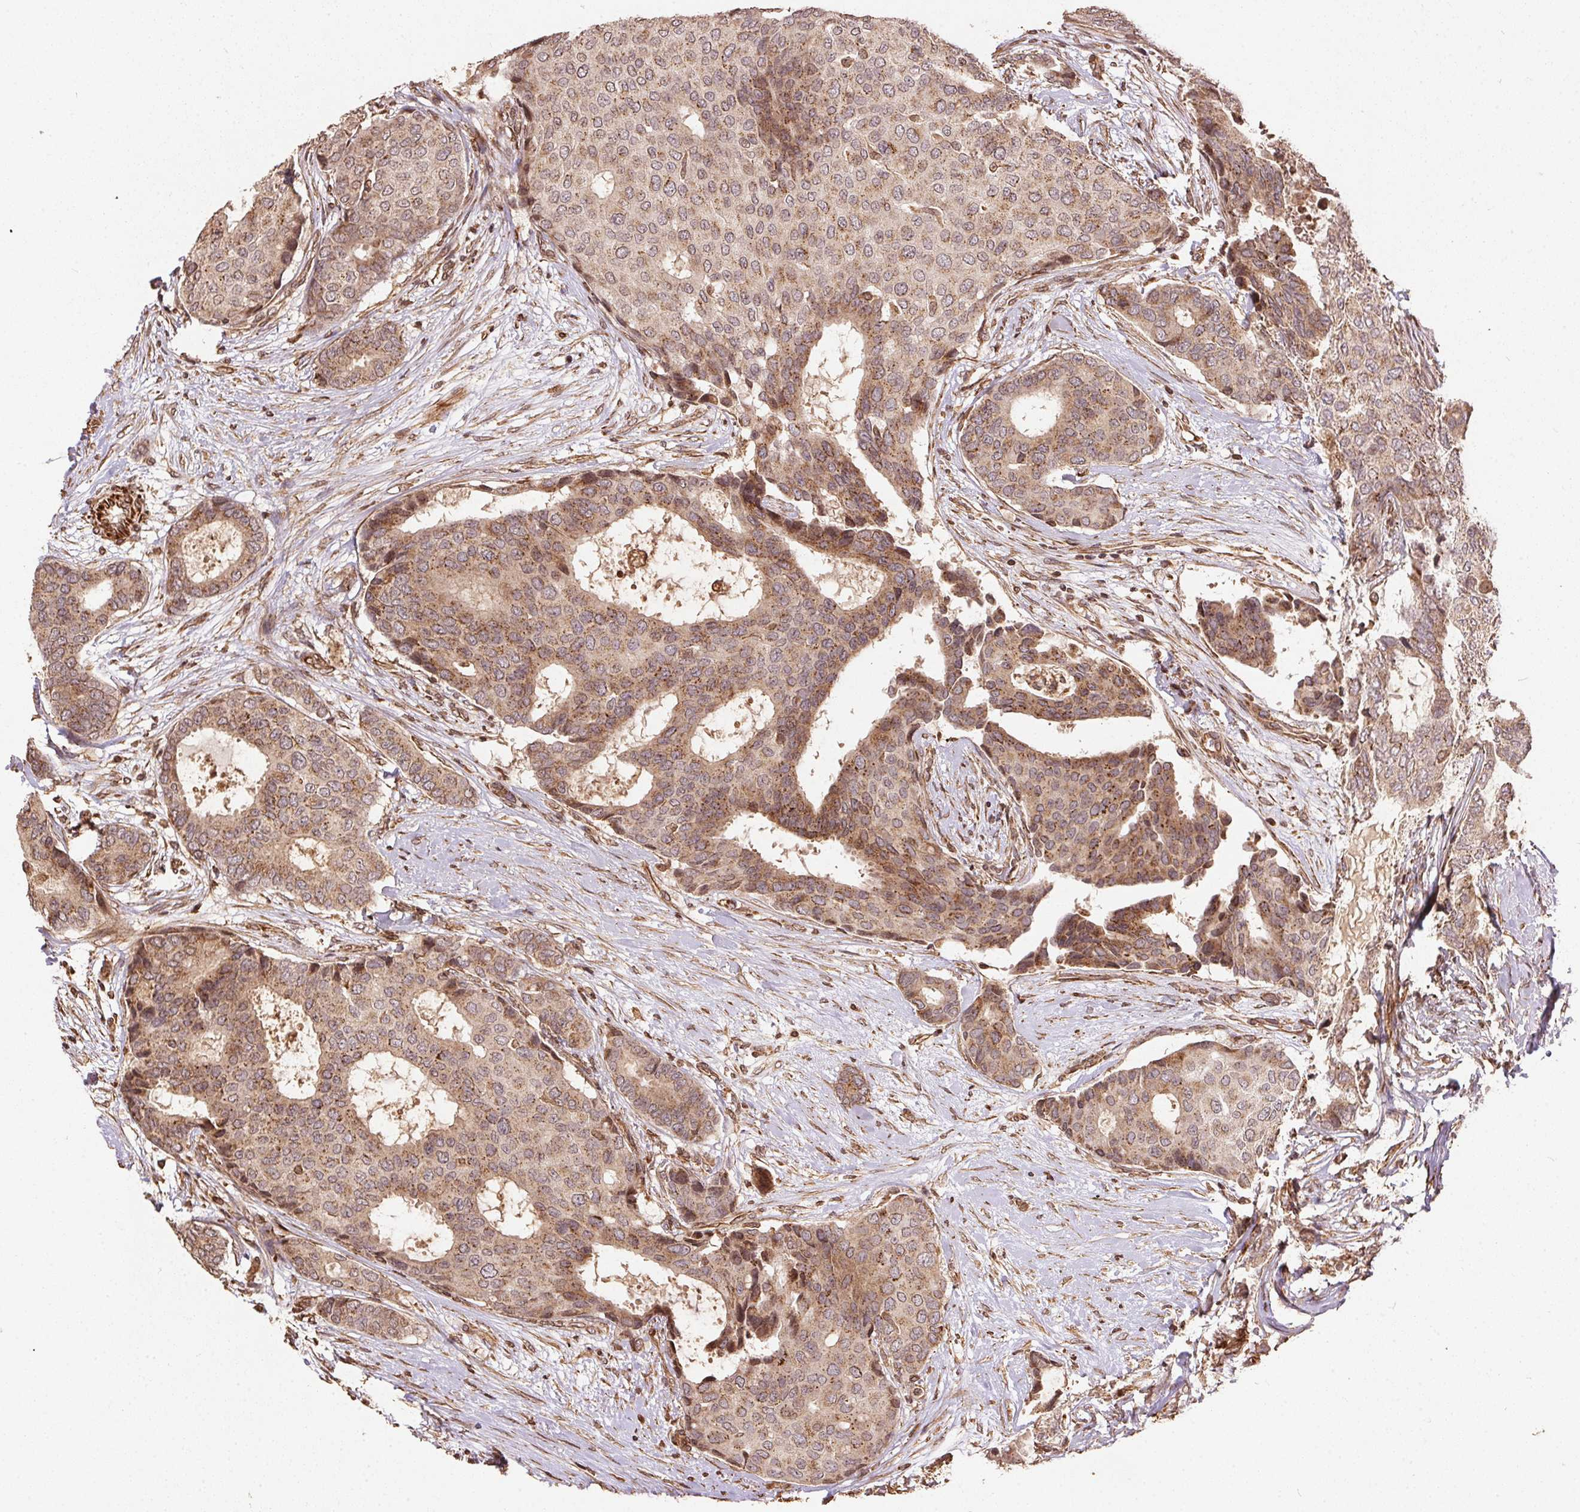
{"staining": {"intensity": "weak", "quantity": ">75%", "location": "cytoplasmic/membranous"}, "tissue": "breast cancer", "cell_type": "Tumor cells", "image_type": "cancer", "snomed": [{"axis": "morphology", "description": "Duct carcinoma"}, {"axis": "topography", "description": "Breast"}], "caption": "Breast infiltrating ductal carcinoma stained with DAB (3,3'-diaminobenzidine) IHC displays low levels of weak cytoplasmic/membranous expression in about >75% of tumor cells.", "gene": "SPRED2", "patient": {"sex": "female", "age": 75}}